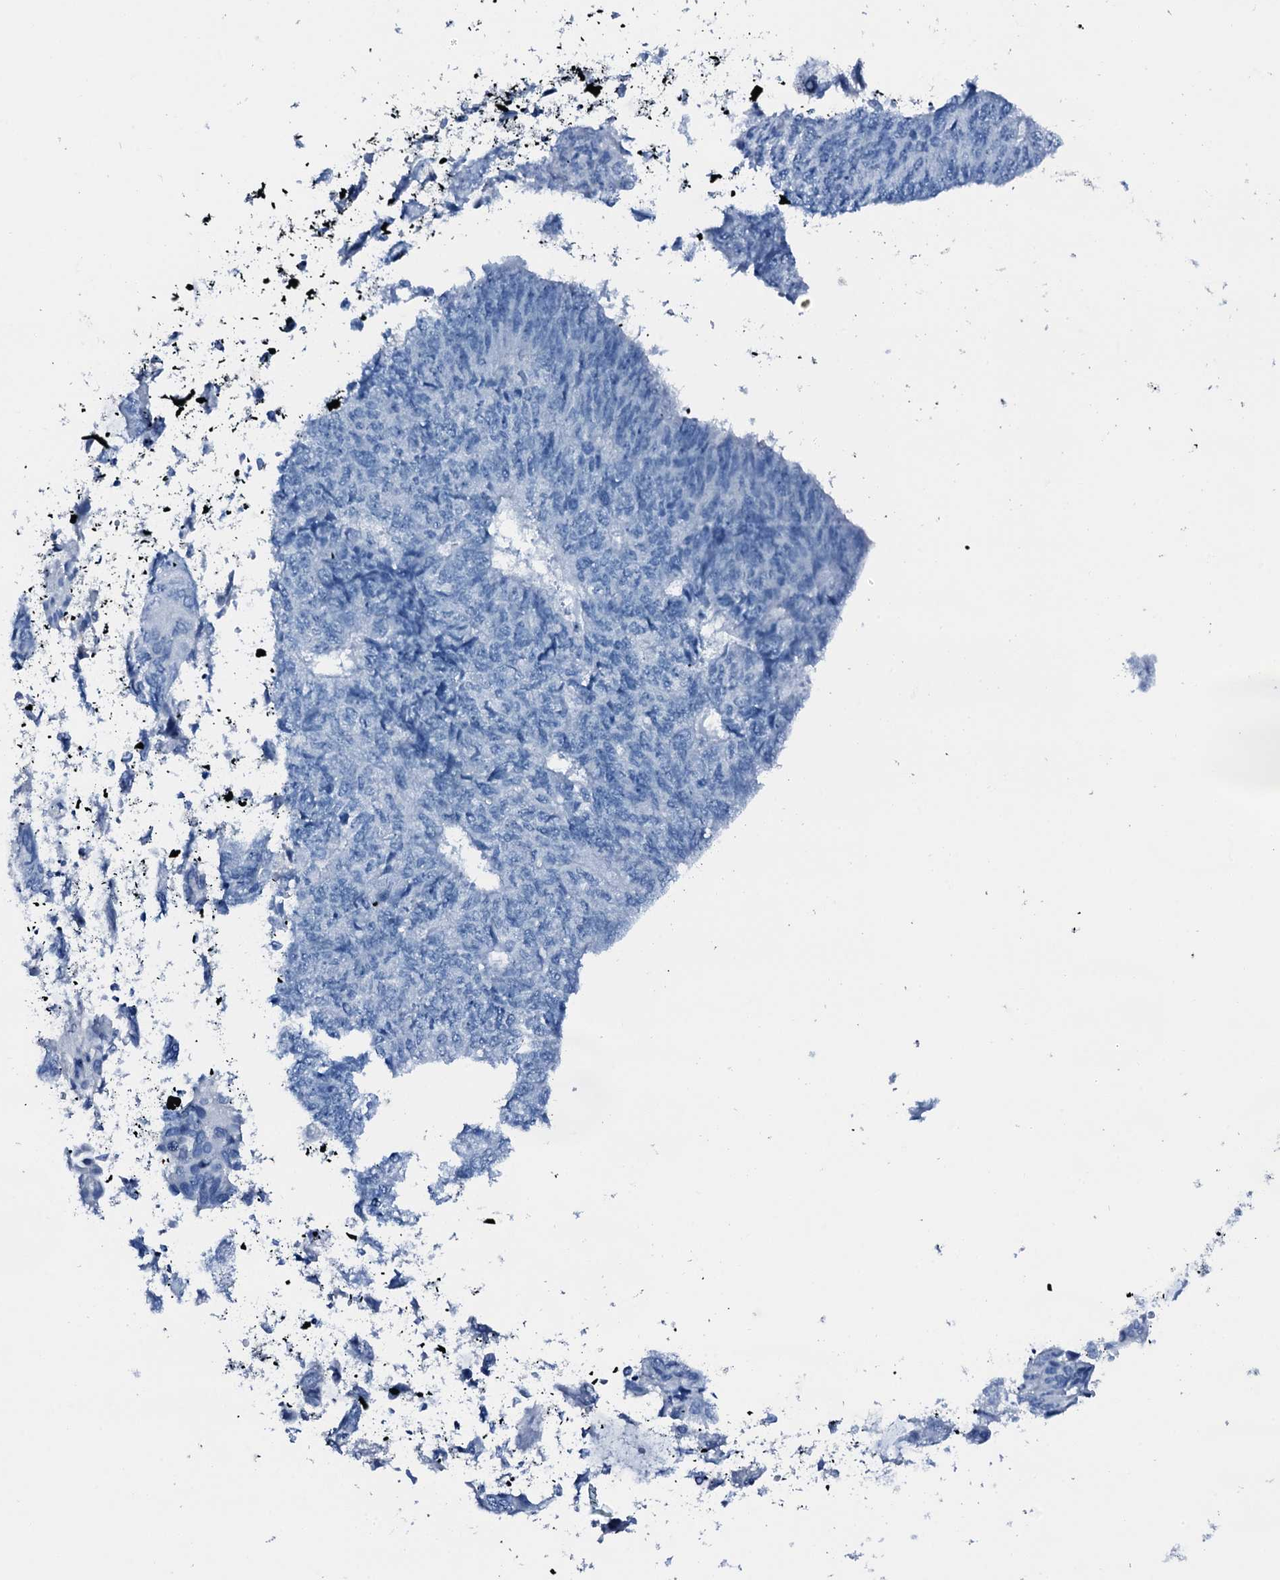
{"staining": {"intensity": "negative", "quantity": "none", "location": "none"}, "tissue": "endometrial cancer", "cell_type": "Tumor cells", "image_type": "cancer", "snomed": [{"axis": "morphology", "description": "Adenocarcinoma, NOS"}, {"axis": "topography", "description": "Endometrium"}], "caption": "Immunohistochemistry (IHC) image of human adenocarcinoma (endometrial) stained for a protein (brown), which exhibits no expression in tumor cells.", "gene": "PTH", "patient": {"sex": "female", "age": 32}}